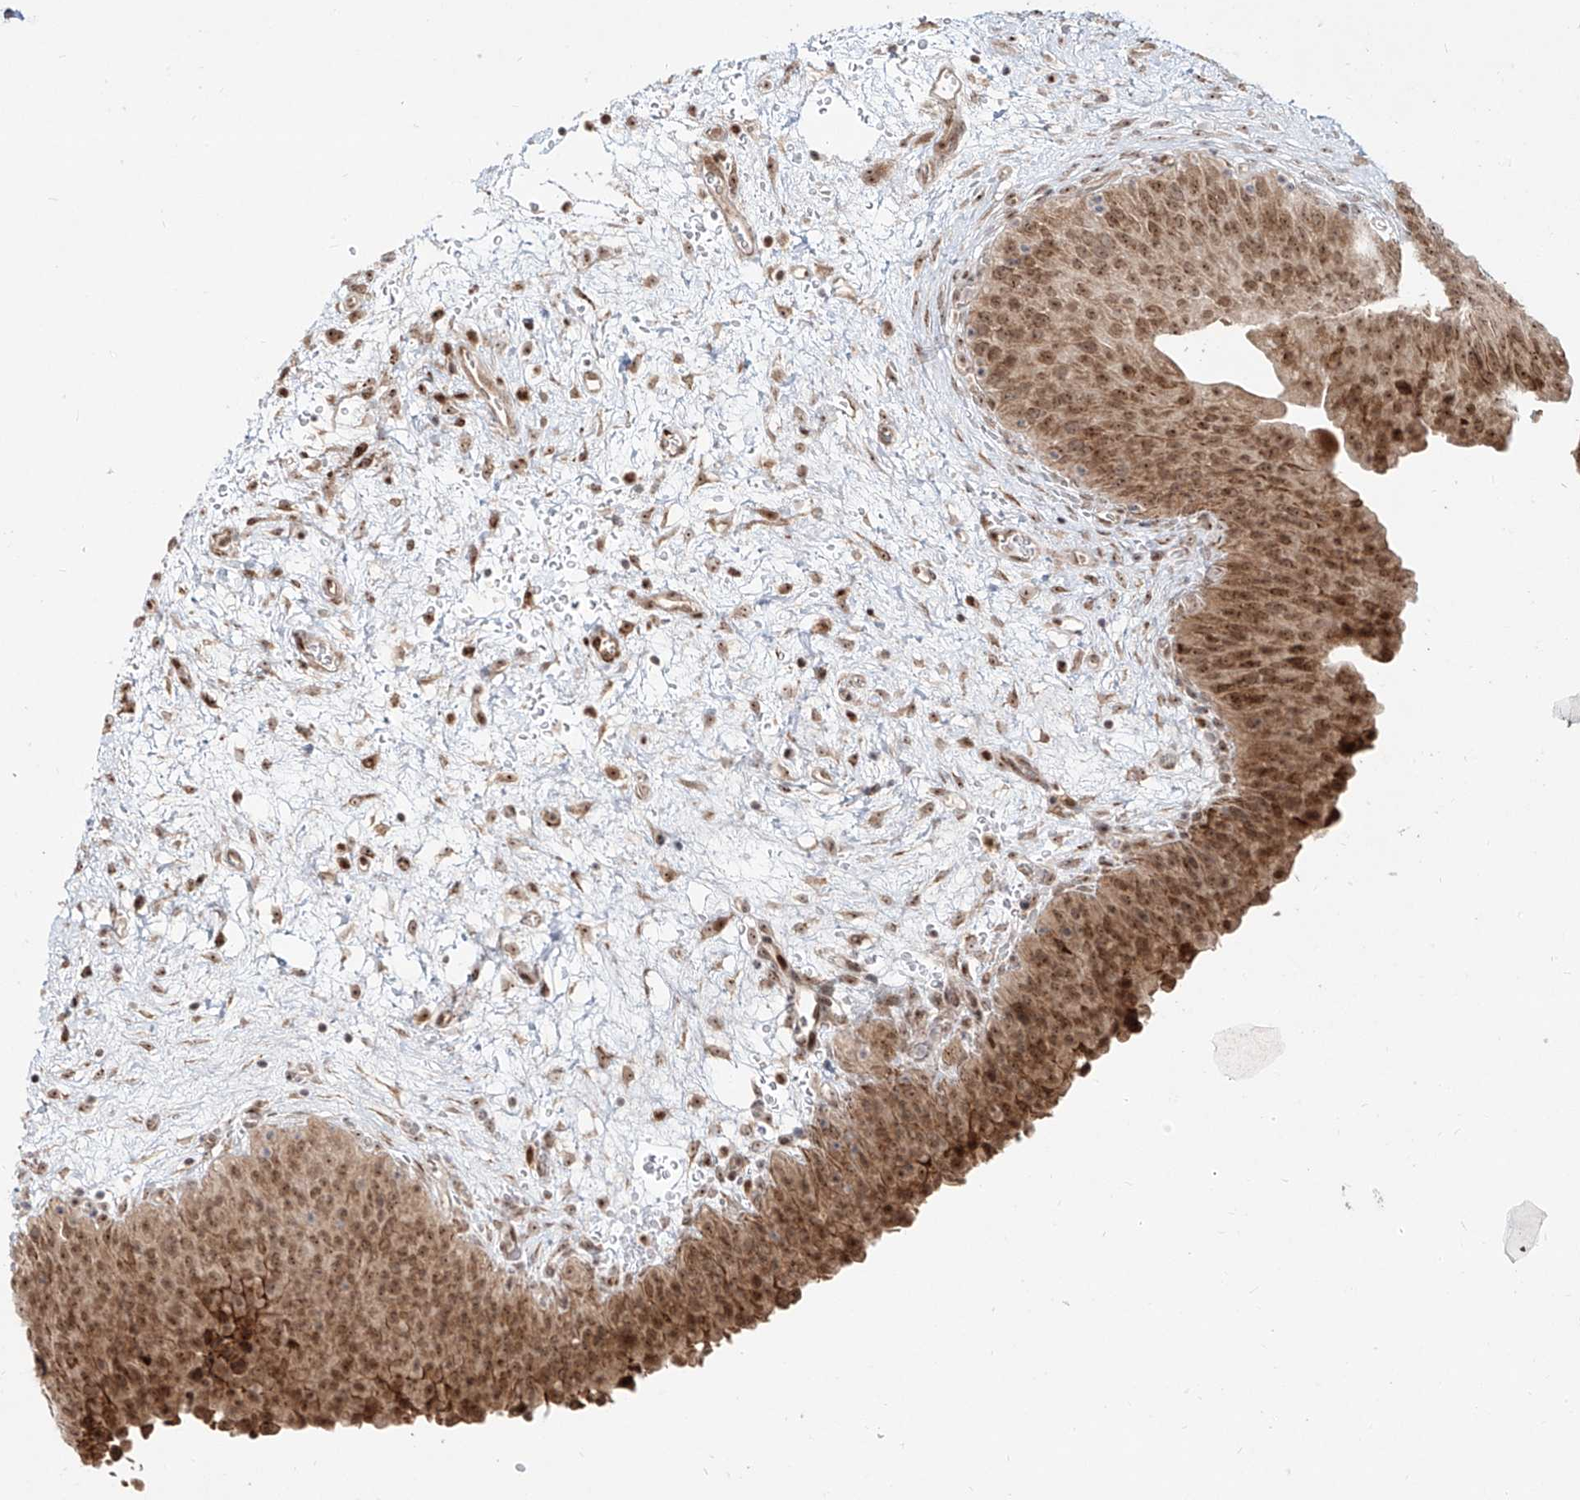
{"staining": {"intensity": "moderate", "quantity": ">75%", "location": "cytoplasmic/membranous,nuclear"}, "tissue": "urinary bladder", "cell_type": "Urothelial cells", "image_type": "normal", "snomed": [{"axis": "morphology", "description": "Normal tissue, NOS"}, {"axis": "morphology", "description": "Dysplasia, NOS"}, {"axis": "topography", "description": "Urinary bladder"}], "caption": "Immunohistochemistry (IHC) micrograph of normal urinary bladder: human urinary bladder stained using IHC demonstrates medium levels of moderate protein expression localized specifically in the cytoplasmic/membranous,nuclear of urothelial cells, appearing as a cytoplasmic/membranous,nuclear brown color.", "gene": "ZNF710", "patient": {"sex": "male", "age": 35}}